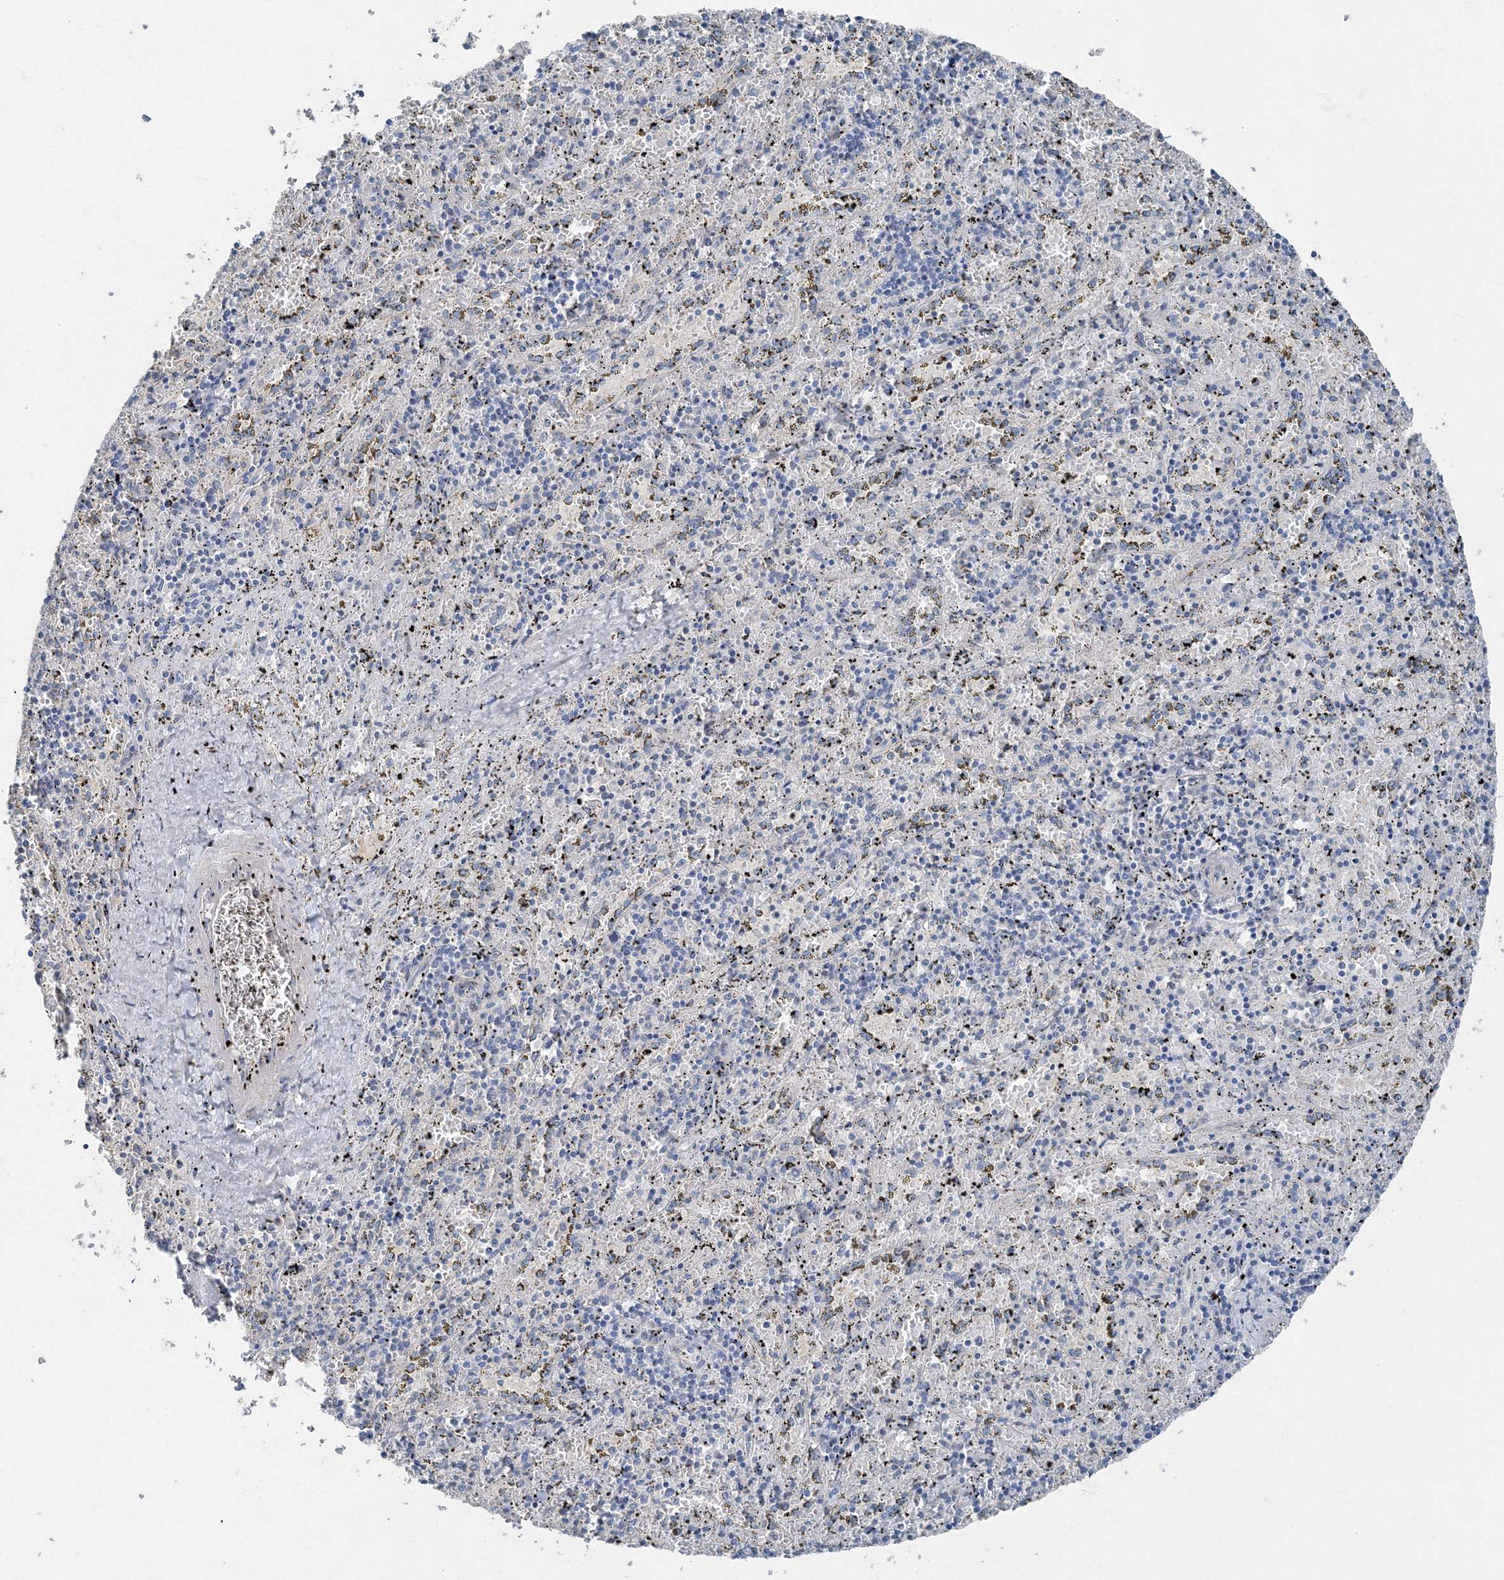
{"staining": {"intensity": "negative", "quantity": "none", "location": "none"}, "tissue": "spleen", "cell_type": "Cells in red pulp", "image_type": "normal", "snomed": [{"axis": "morphology", "description": "Normal tissue, NOS"}, {"axis": "topography", "description": "Spleen"}], "caption": "IHC histopathology image of unremarkable human spleen stained for a protein (brown), which reveals no staining in cells in red pulp.", "gene": "AASDH", "patient": {"sex": "male", "age": 11}}